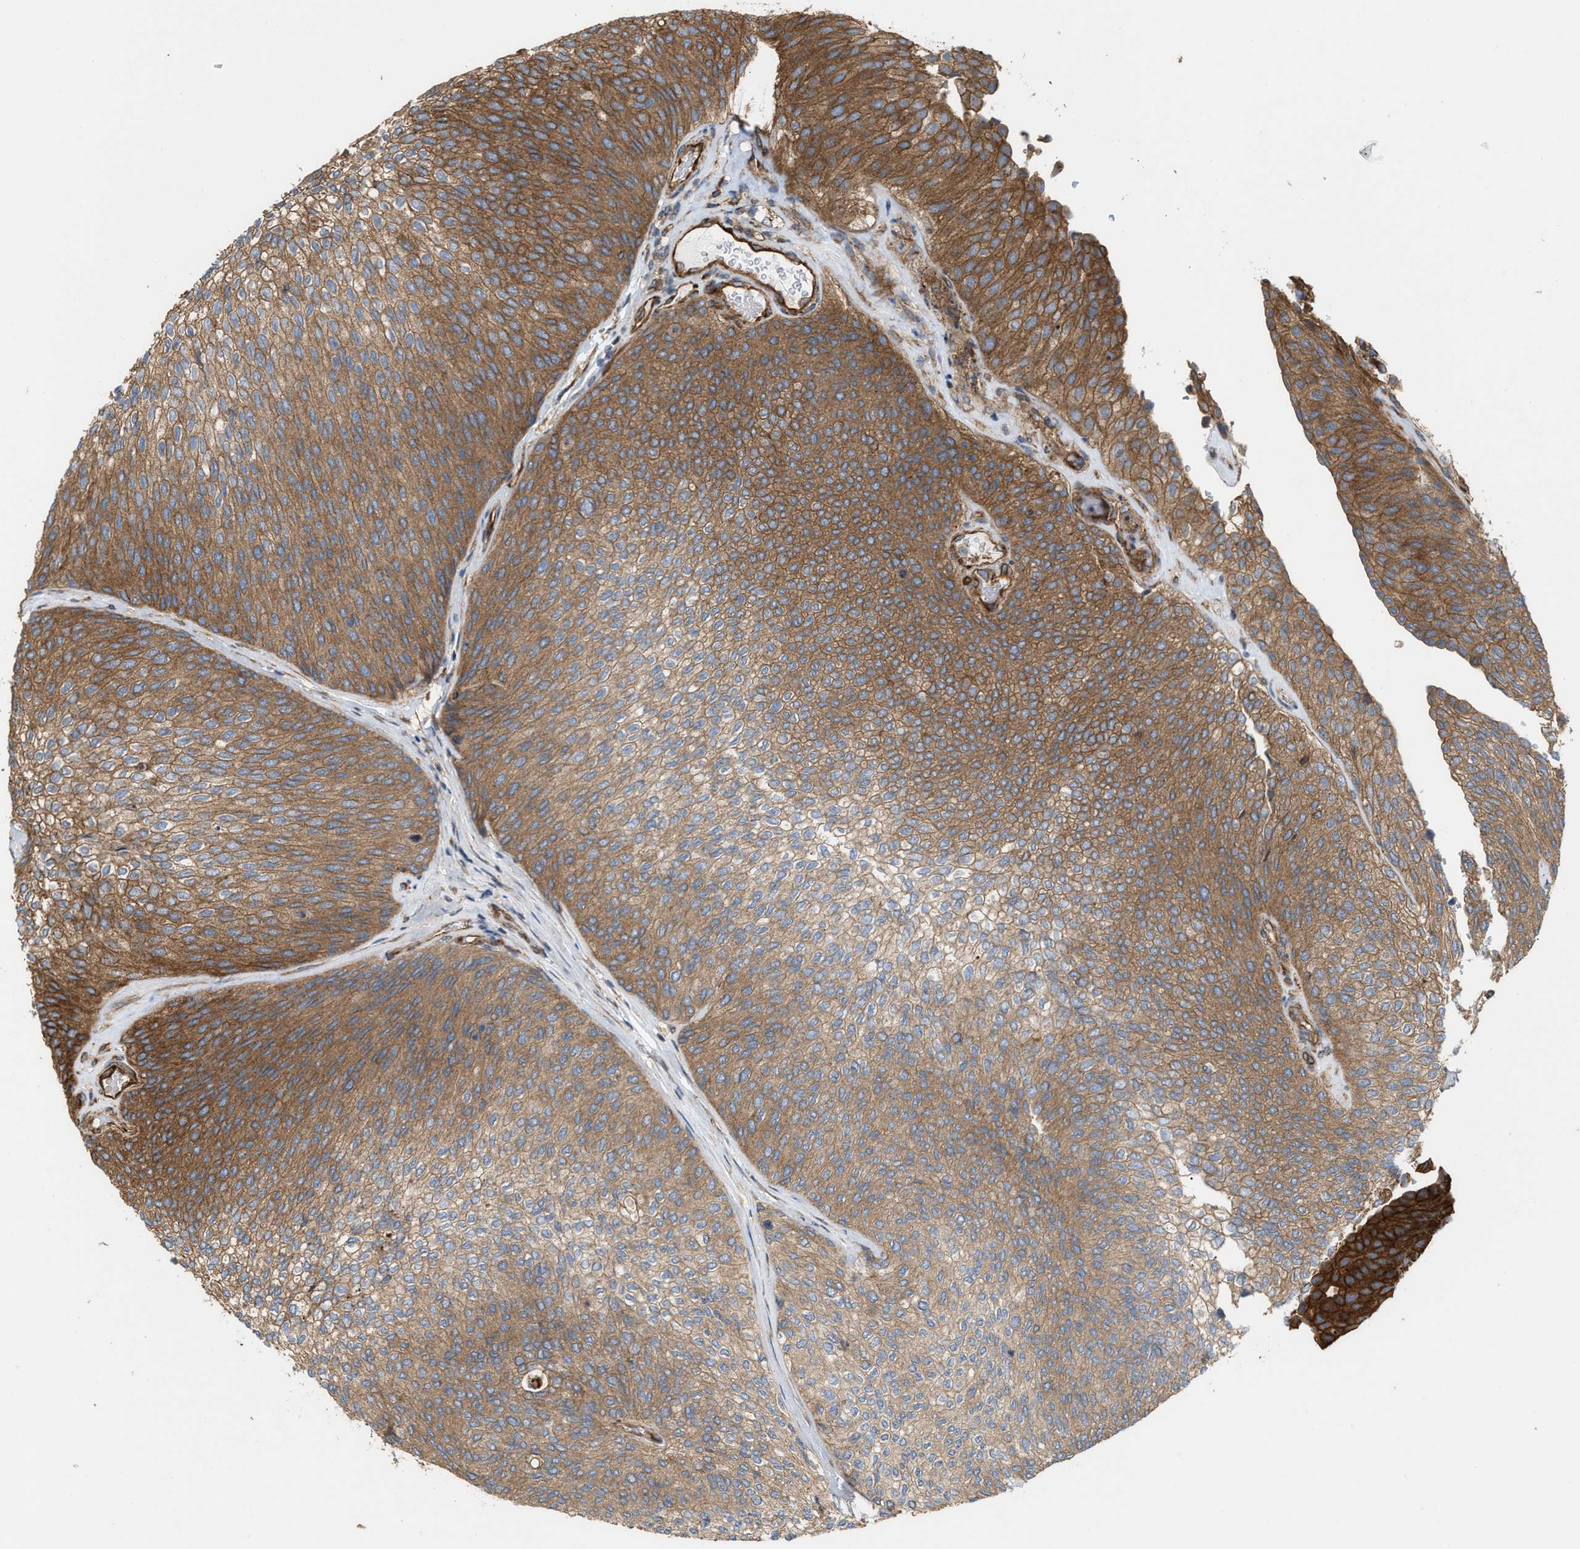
{"staining": {"intensity": "moderate", "quantity": ">75%", "location": "cytoplasmic/membranous"}, "tissue": "urothelial cancer", "cell_type": "Tumor cells", "image_type": "cancer", "snomed": [{"axis": "morphology", "description": "Urothelial carcinoma, Low grade"}, {"axis": "topography", "description": "Urinary bladder"}], "caption": "Moderate cytoplasmic/membranous expression is seen in approximately >75% of tumor cells in urothelial carcinoma (low-grade).", "gene": "EPS15L1", "patient": {"sex": "female", "age": 79}}